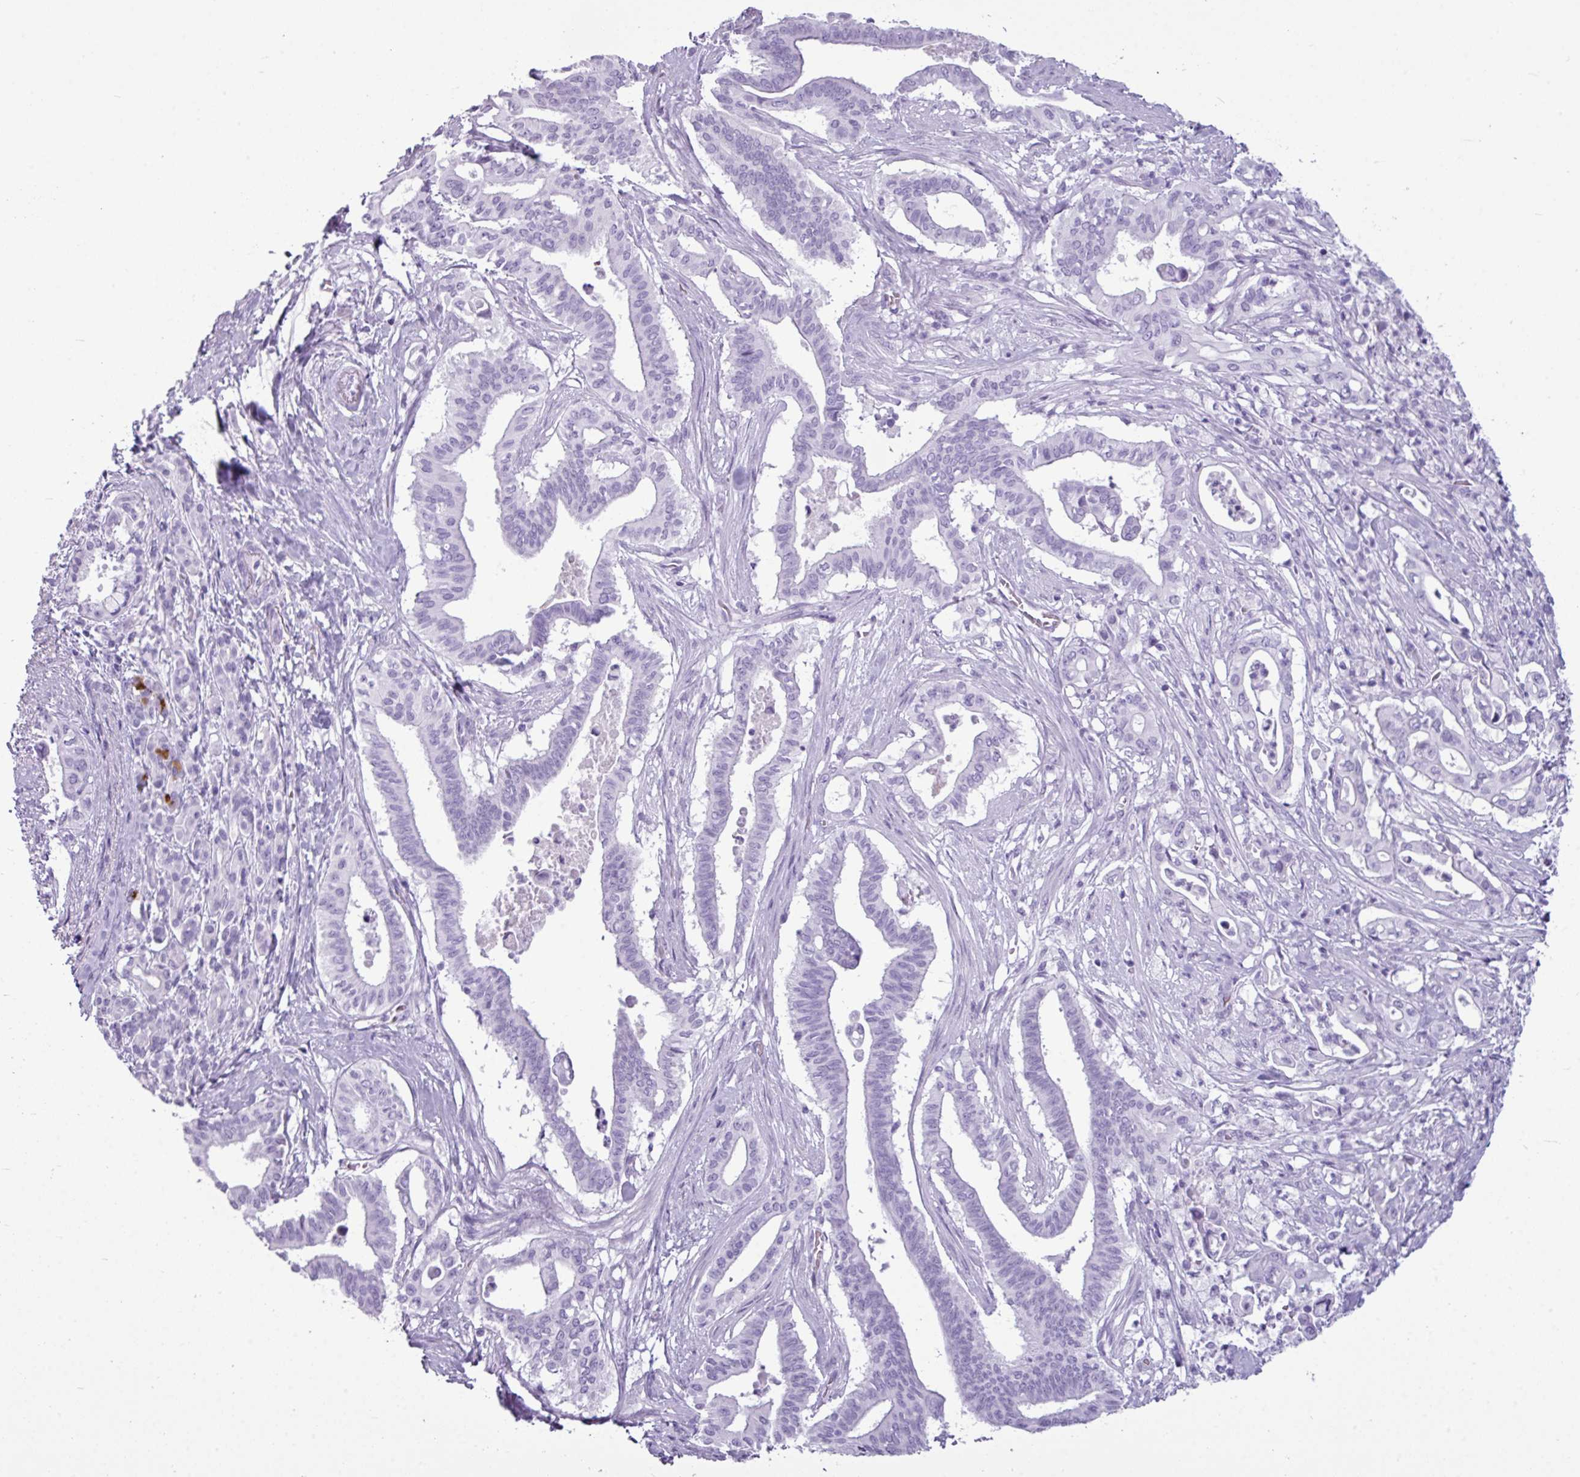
{"staining": {"intensity": "negative", "quantity": "none", "location": "none"}, "tissue": "pancreatic cancer", "cell_type": "Tumor cells", "image_type": "cancer", "snomed": [{"axis": "morphology", "description": "Adenocarcinoma, NOS"}, {"axis": "topography", "description": "Pancreas"}], "caption": "Immunohistochemical staining of pancreatic cancer reveals no significant expression in tumor cells.", "gene": "AMY1B", "patient": {"sex": "female", "age": 77}}